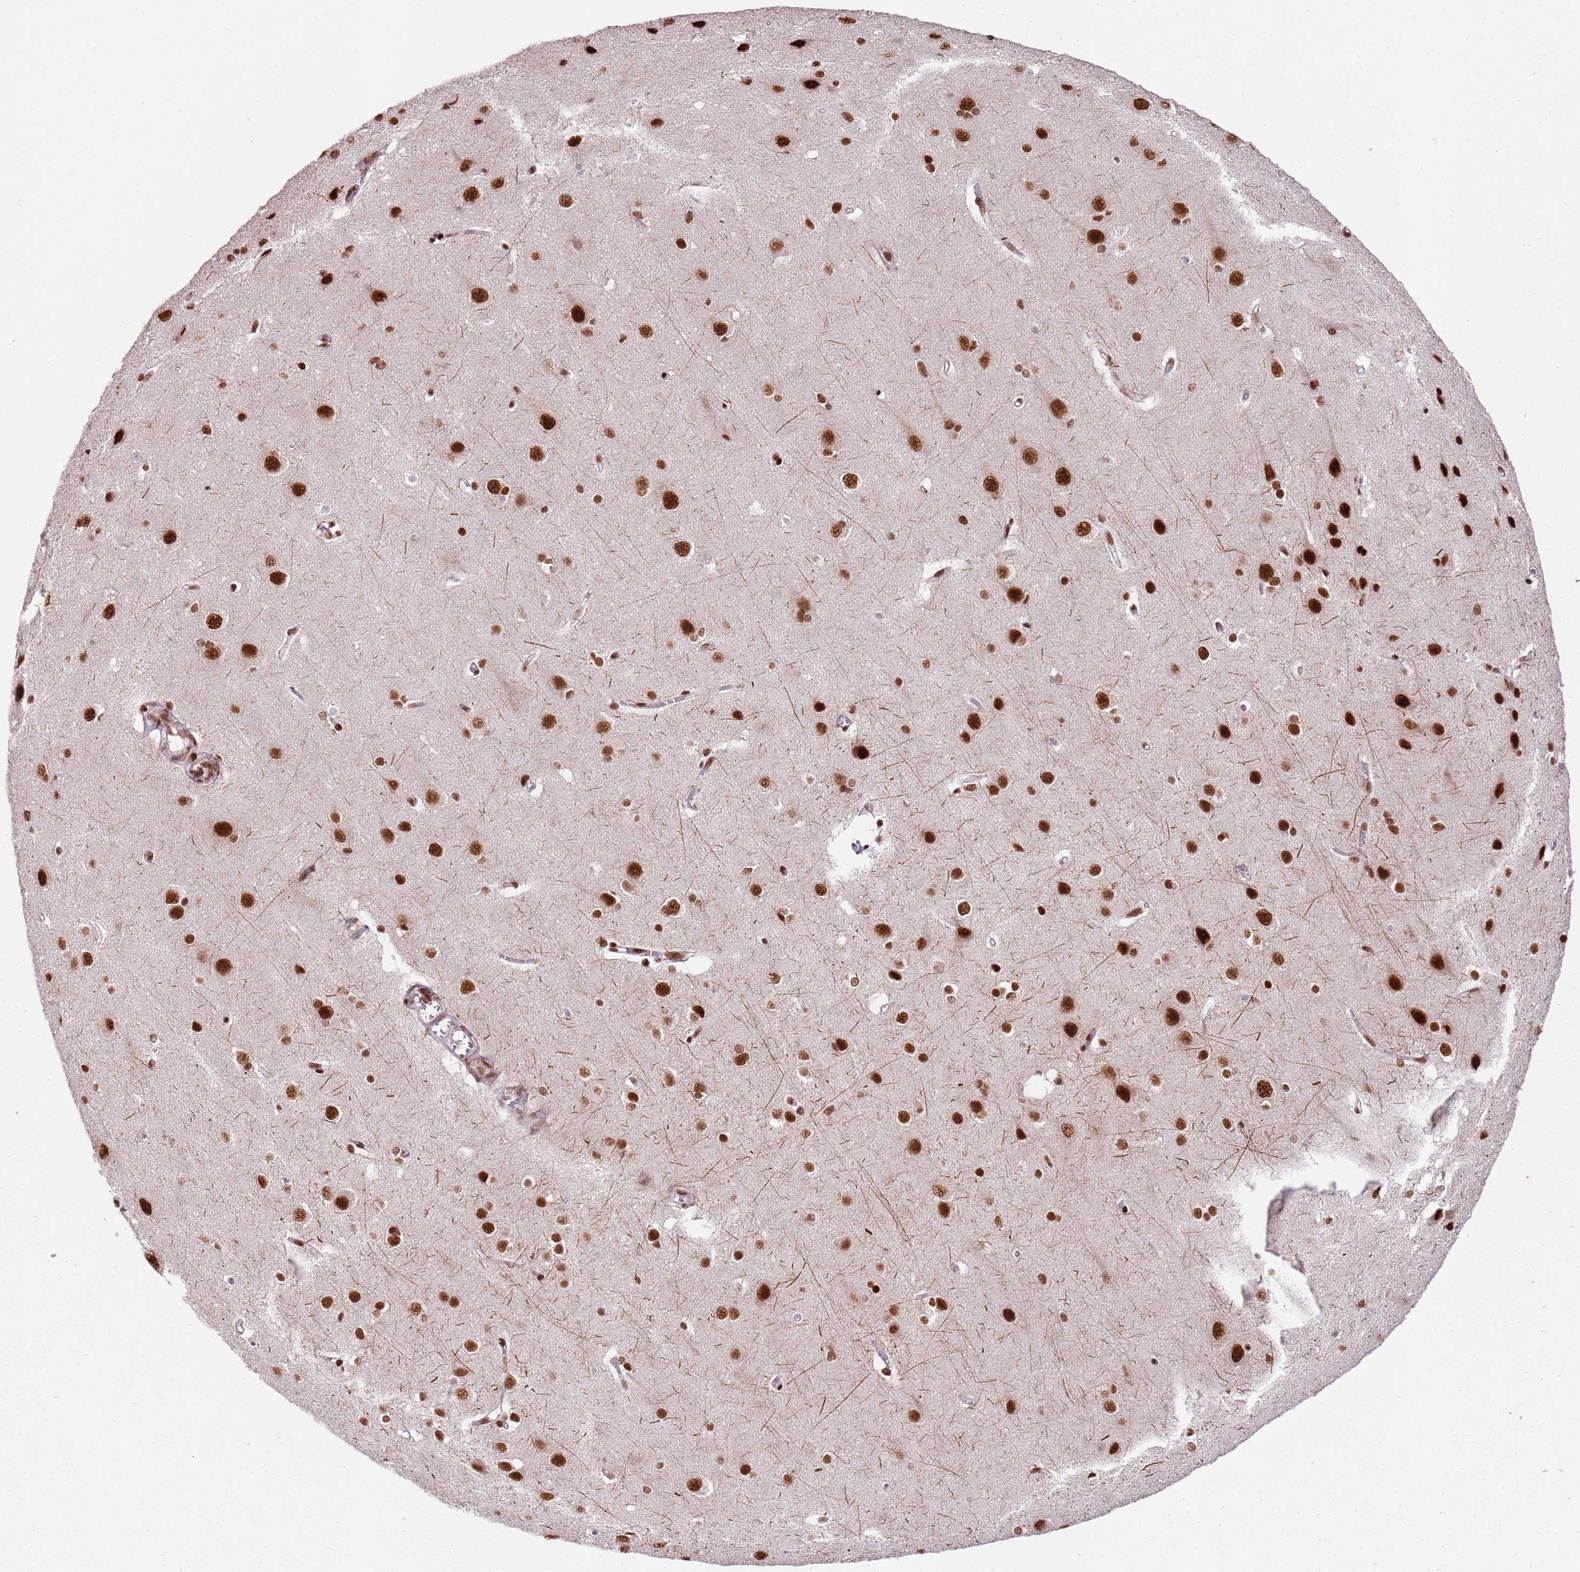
{"staining": {"intensity": "moderate", "quantity": "25%-75%", "location": "nuclear"}, "tissue": "cerebral cortex", "cell_type": "Endothelial cells", "image_type": "normal", "snomed": [{"axis": "morphology", "description": "Normal tissue, NOS"}, {"axis": "topography", "description": "Cerebral cortex"}], "caption": "Endothelial cells exhibit medium levels of moderate nuclear expression in about 25%-75% of cells in benign human cerebral cortex.", "gene": "TENT4A", "patient": {"sex": "male", "age": 37}}